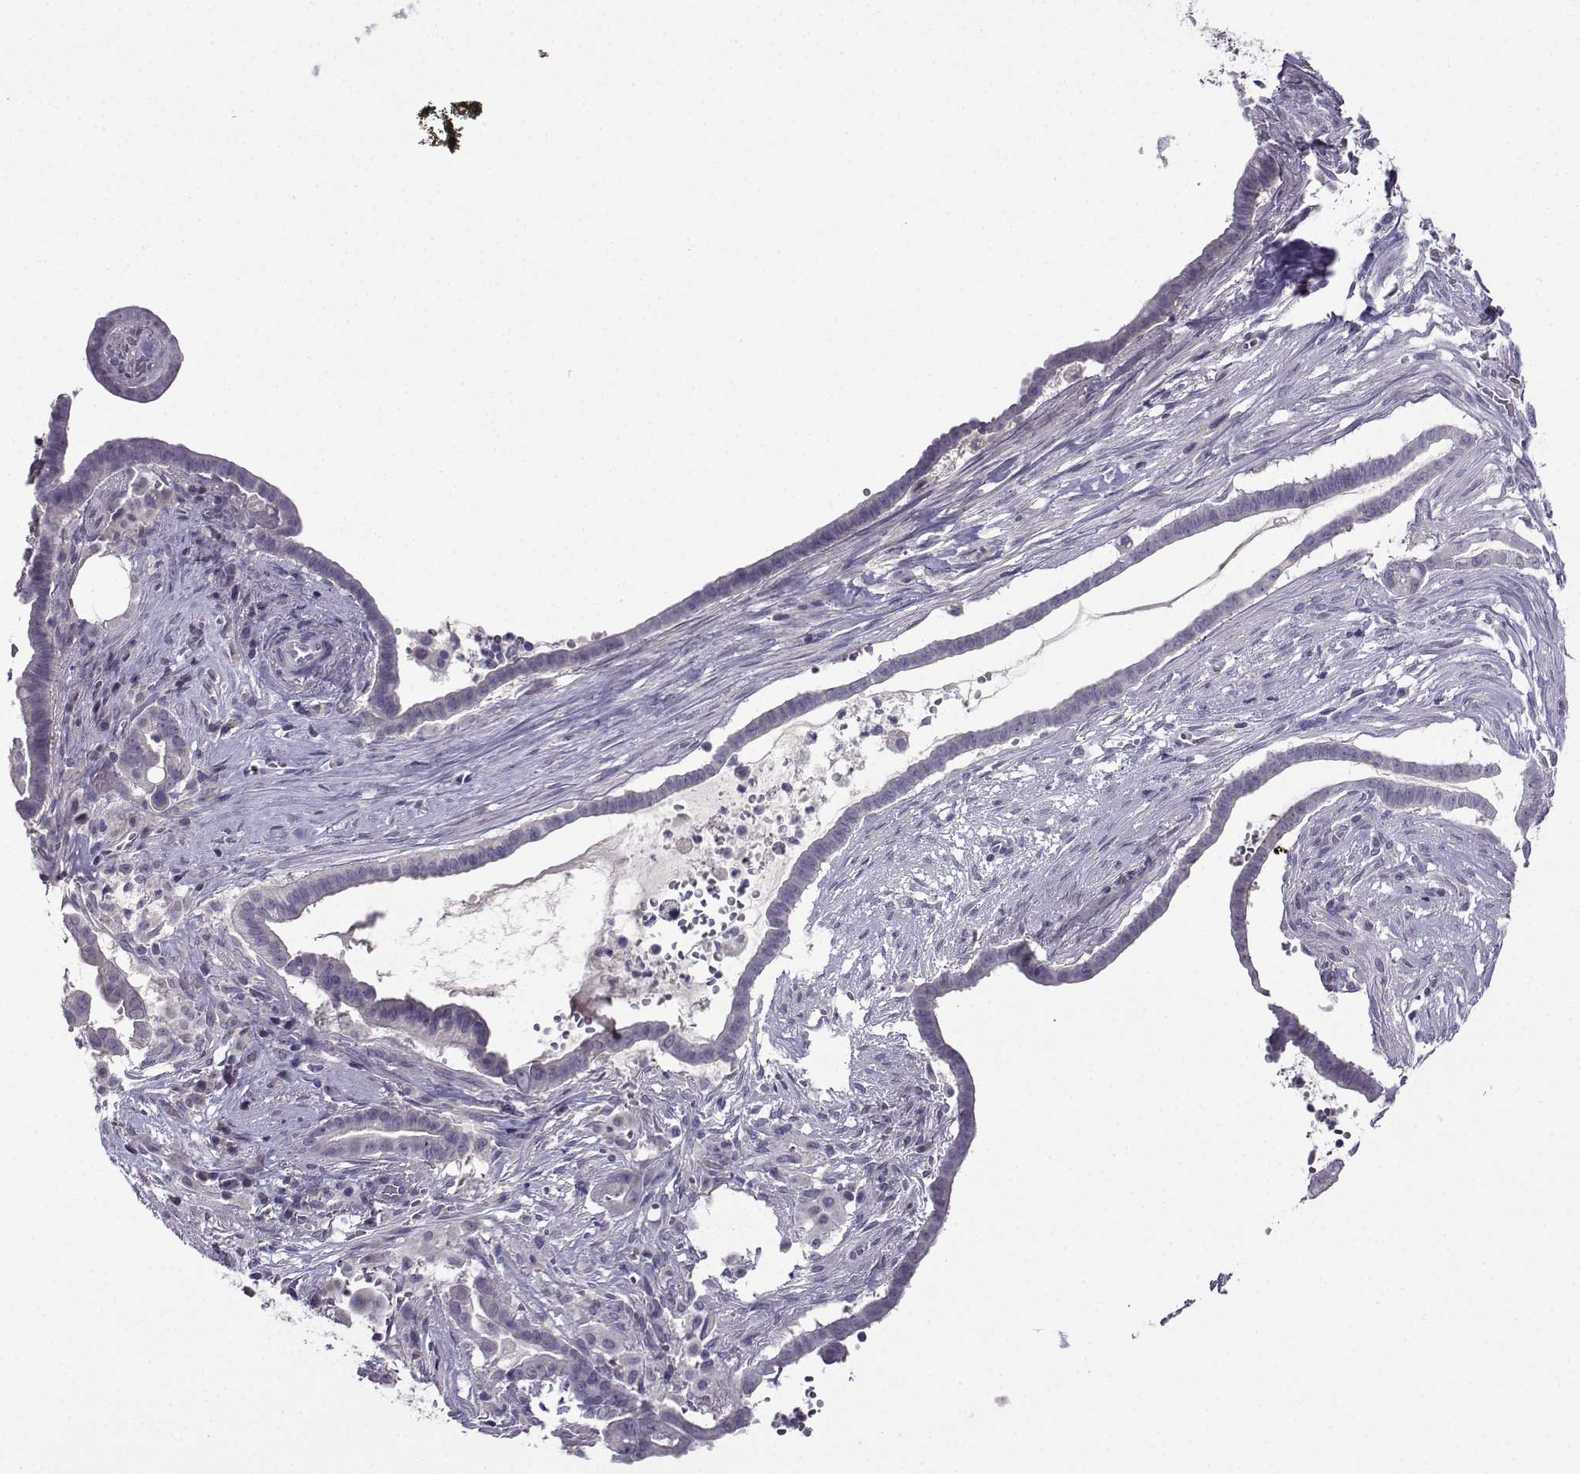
{"staining": {"intensity": "negative", "quantity": "none", "location": "none"}, "tissue": "pancreatic cancer", "cell_type": "Tumor cells", "image_type": "cancer", "snomed": [{"axis": "morphology", "description": "Adenocarcinoma, NOS"}, {"axis": "topography", "description": "Pancreas"}], "caption": "IHC of pancreatic cancer displays no expression in tumor cells. (DAB (3,3'-diaminobenzidine) immunohistochemistry with hematoxylin counter stain).", "gene": "CRYBB1", "patient": {"sex": "male", "age": 61}}